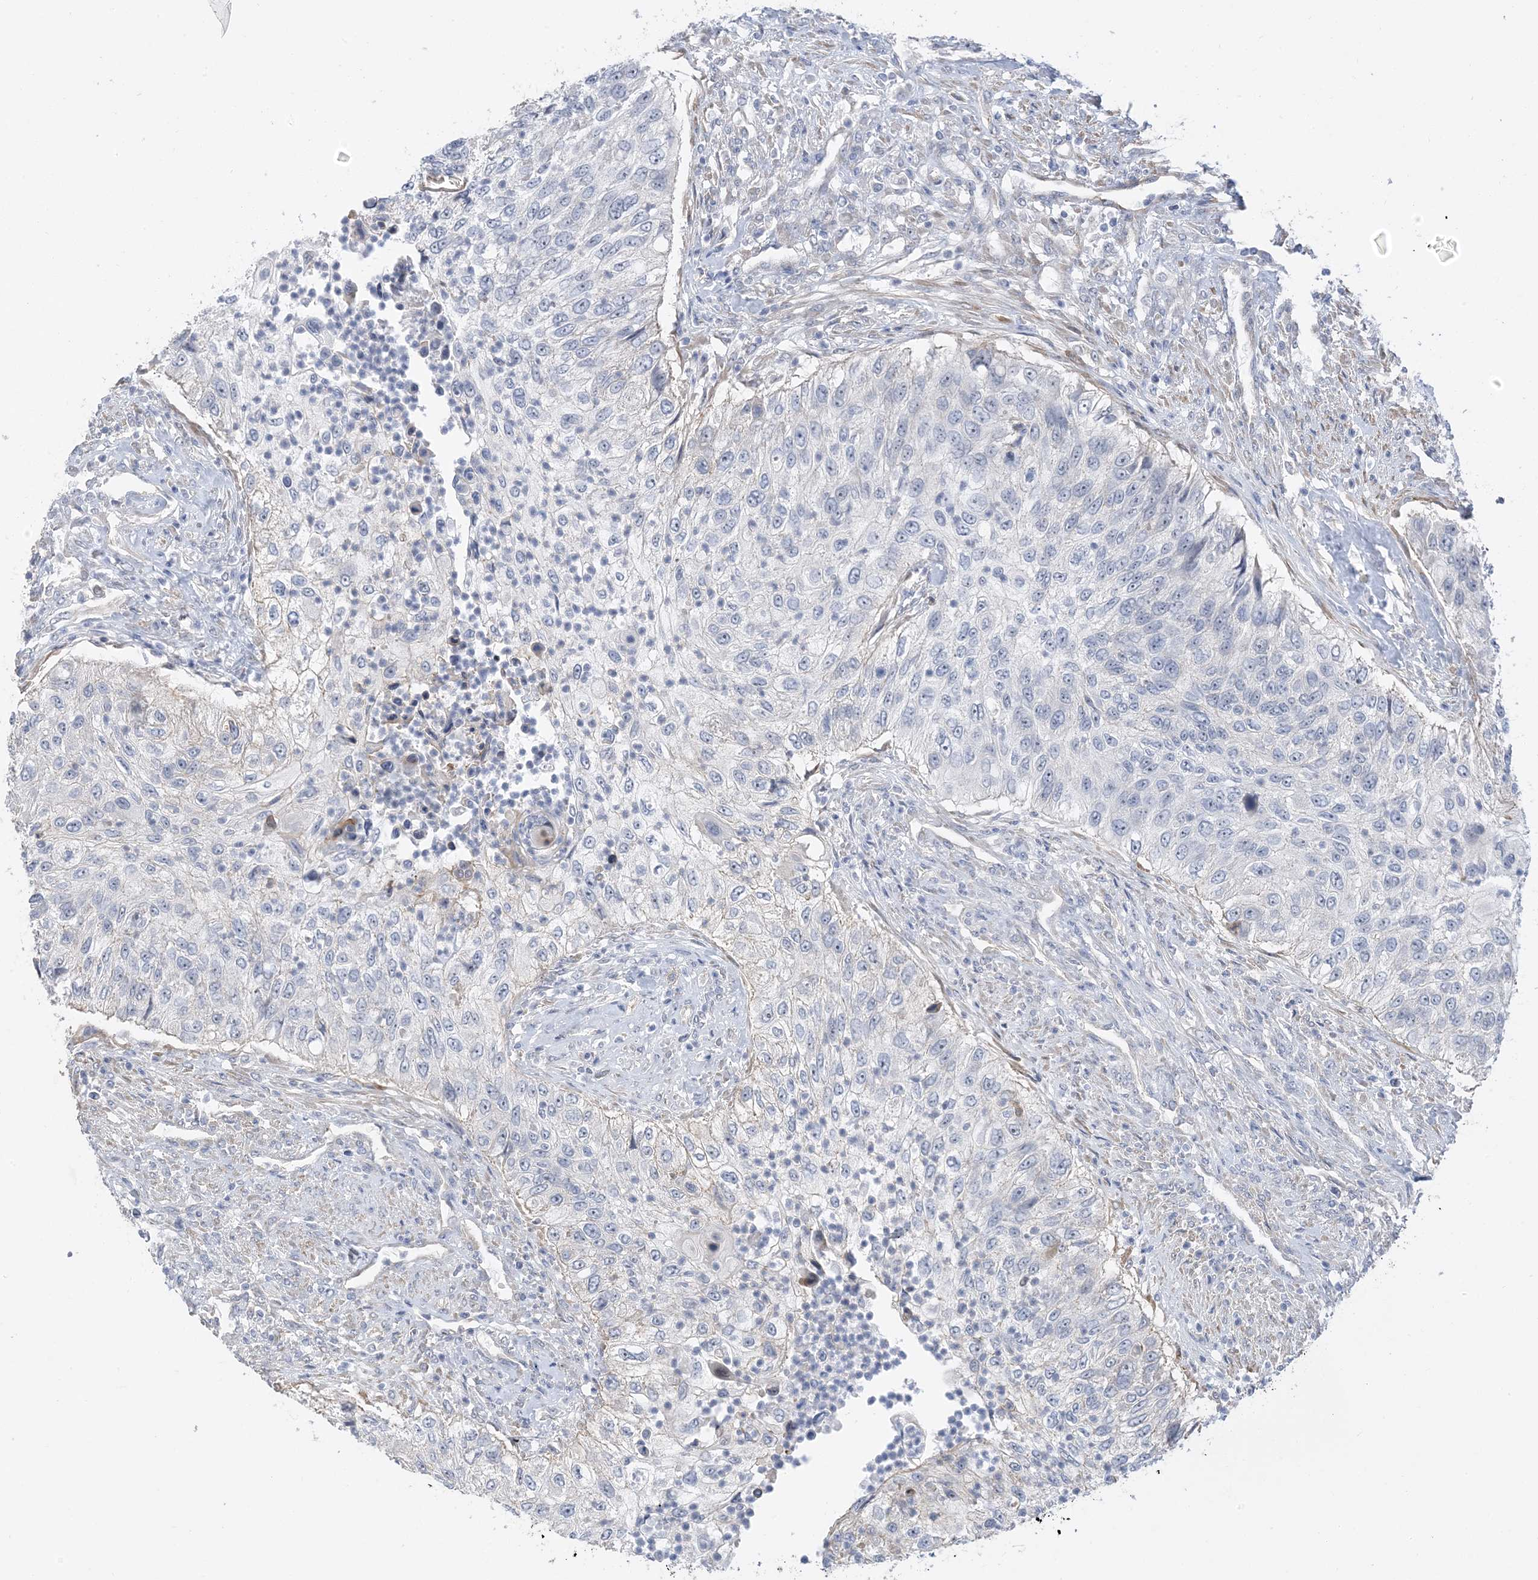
{"staining": {"intensity": "negative", "quantity": "none", "location": "none"}, "tissue": "urothelial cancer", "cell_type": "Tumor cells", "image_type": "cancer", "snomed": [{"axis": "morphology", "description": "Urothelial carcinoma, High grade"}, {"axis": "topography", "description": "Urinary bladder"}], "caption": "Histopathology image shows no significant protein positivity in tumor cells of urothelial carcinoma (high-grade).", "gene": "IL36B", "patient": {"sex": "female", "age": 60}}